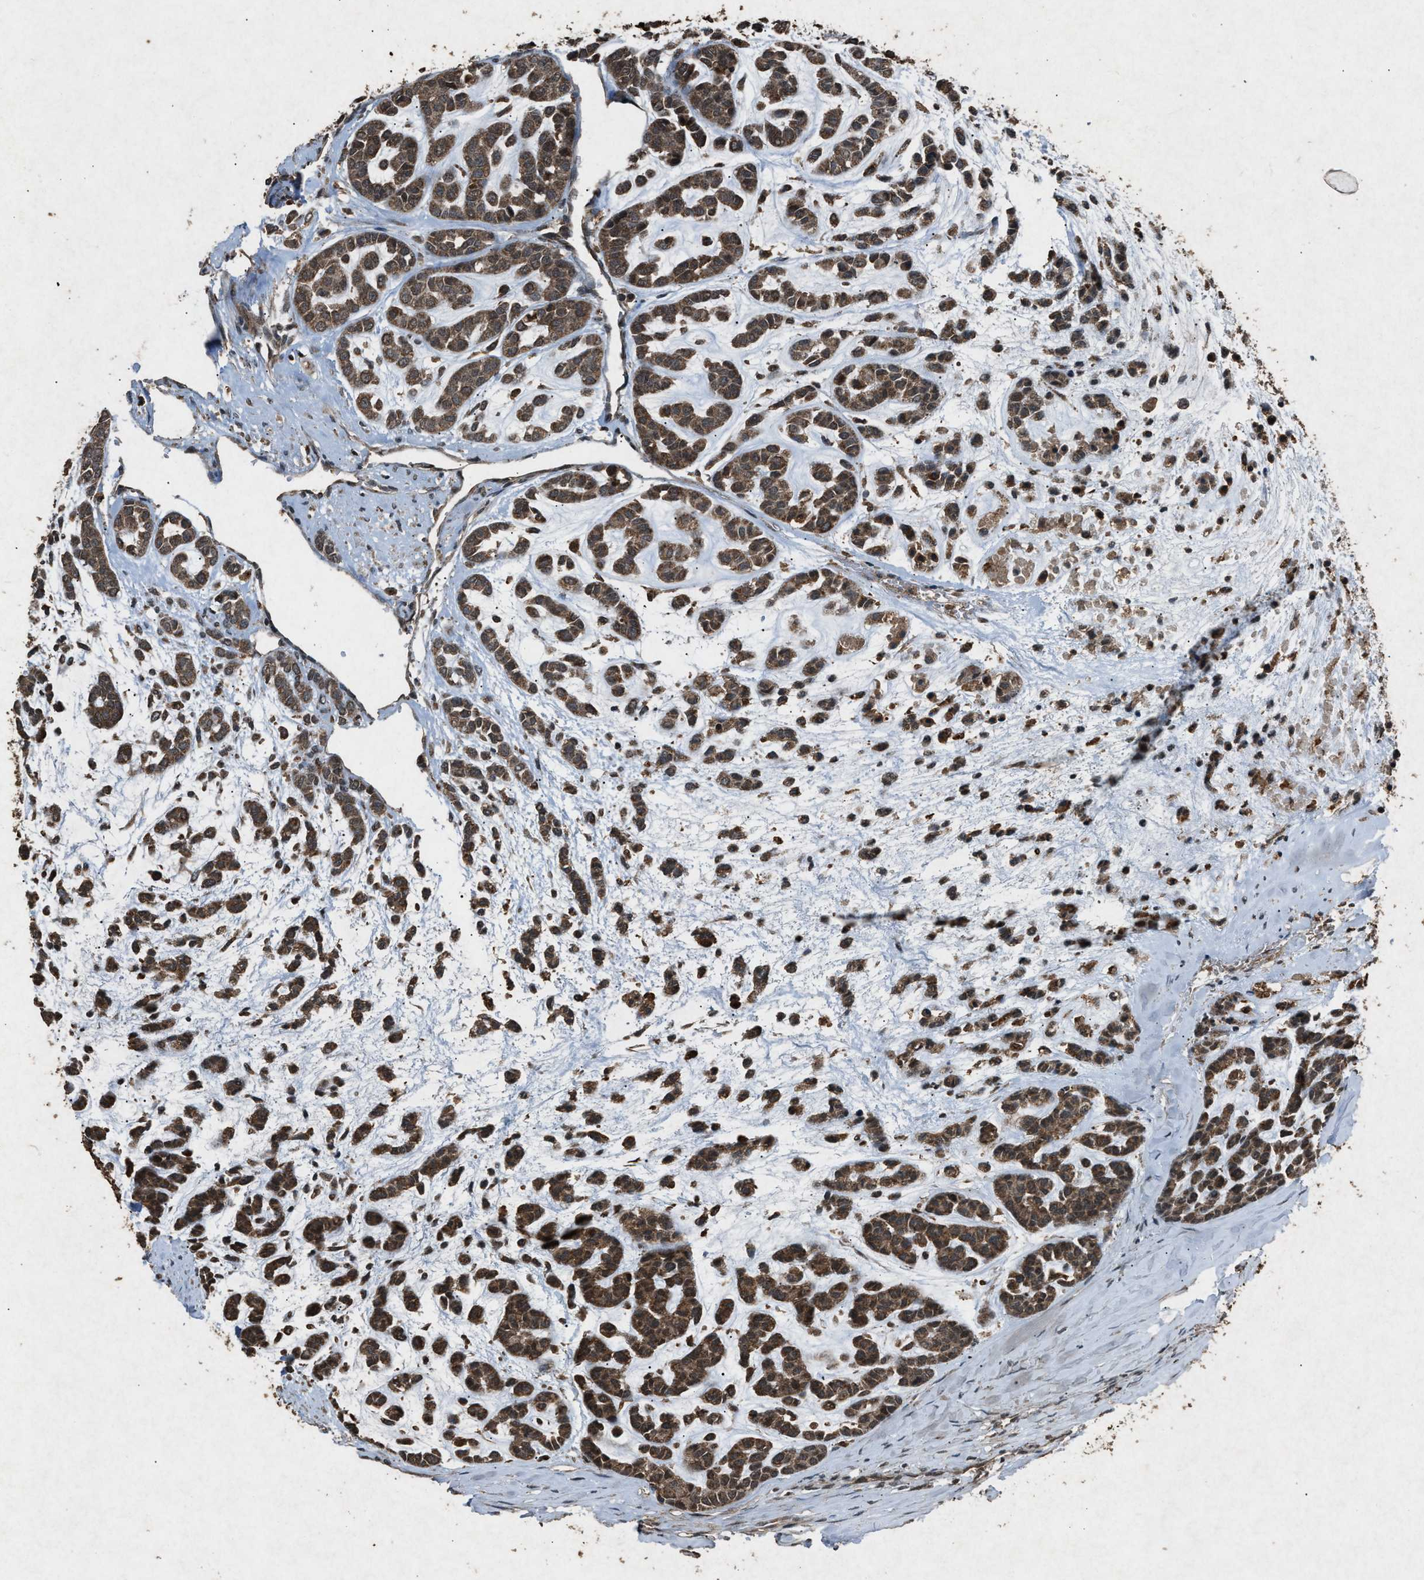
{"staining": {"intensity": "moderate", "quantity": ">75%", "location": "cytoplasmic/membranous"}, "tissue": "head and neck cancer", "cell_type": "Tumor cells", "image_type": "cancer", "snomed": [{"axis": "morphology", "description": "Adenocarcinoma, NOS"}, {"axis": "morphology", "description": "Adenoma, NOS"}, {"axis": "topography", "description": "Head-Neck"}], "caption": "Tumor cells demonstrate medium levels of moderate cytoplasmic/membranous expression in about >75% of cells in human adenoma (head and neck). (Stains: DAB (3,3'-diaminobenzidine) in brown, nuclei in blue, Microscopy: brightfield microscopy at high magnification).", "gene": "OAS1", "patient": {"sex": "female", "age": 55}}